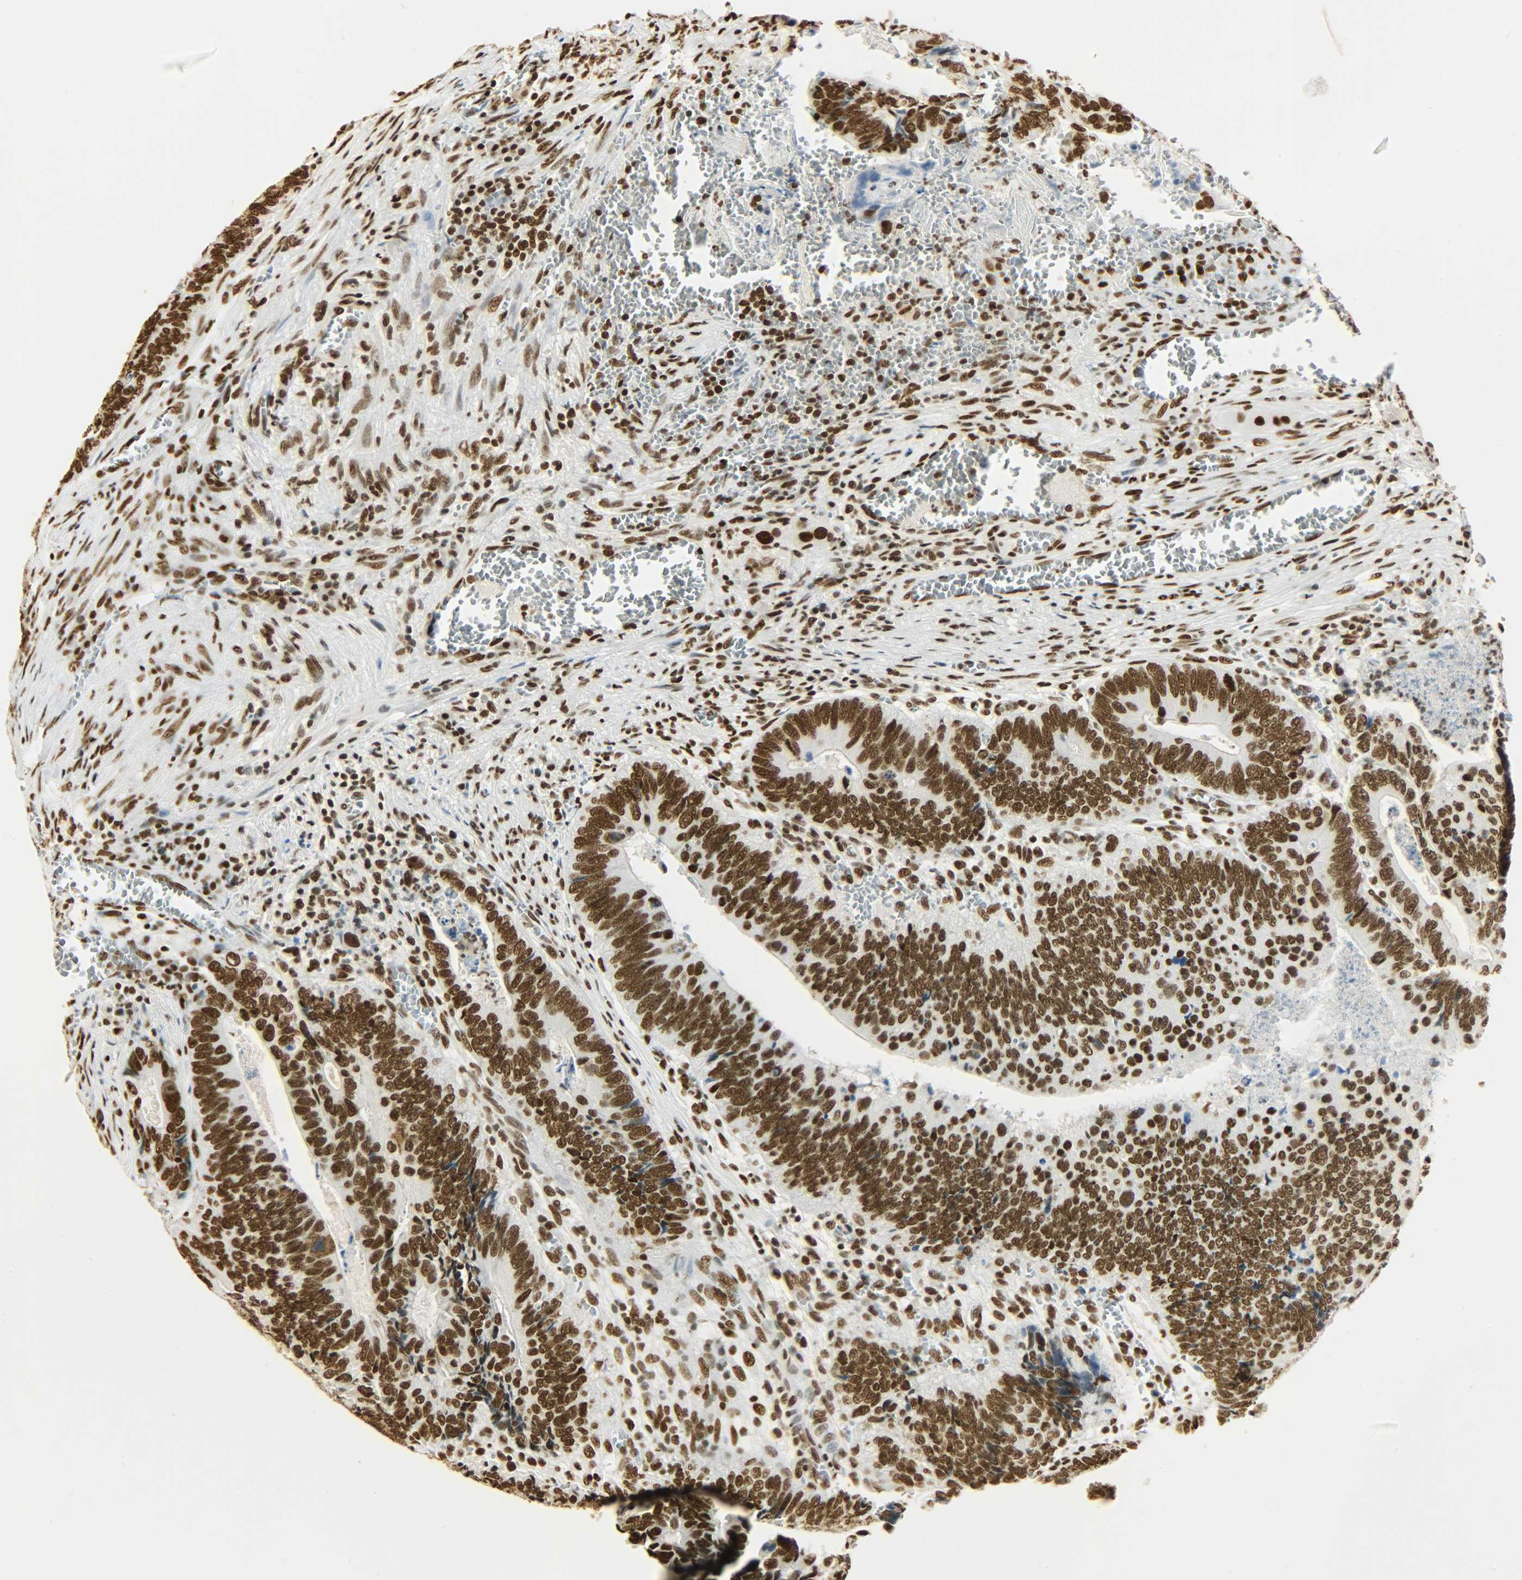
{"staining": {"intensity": "strong", "quantity": ">75%", "location": "nuclear"}, "tissue": "colorectal cancer", "cell_type": "Tumor cells", "image_type": "cancer", "snomed": [{"axis": "morphology", "description": "Adenocarcinoma, NOS"}, {"axis": "topography", "description": "Colon"}], "caption": "A photomicrograph showing strong nuclear positivity in about >75% of tumor cells in adenocarcinoma (colorectal), as visualized by brown immunohistochemical staining.", "gene": "KHDRBS1", "patient": {"sex": "male", "age": 72}}